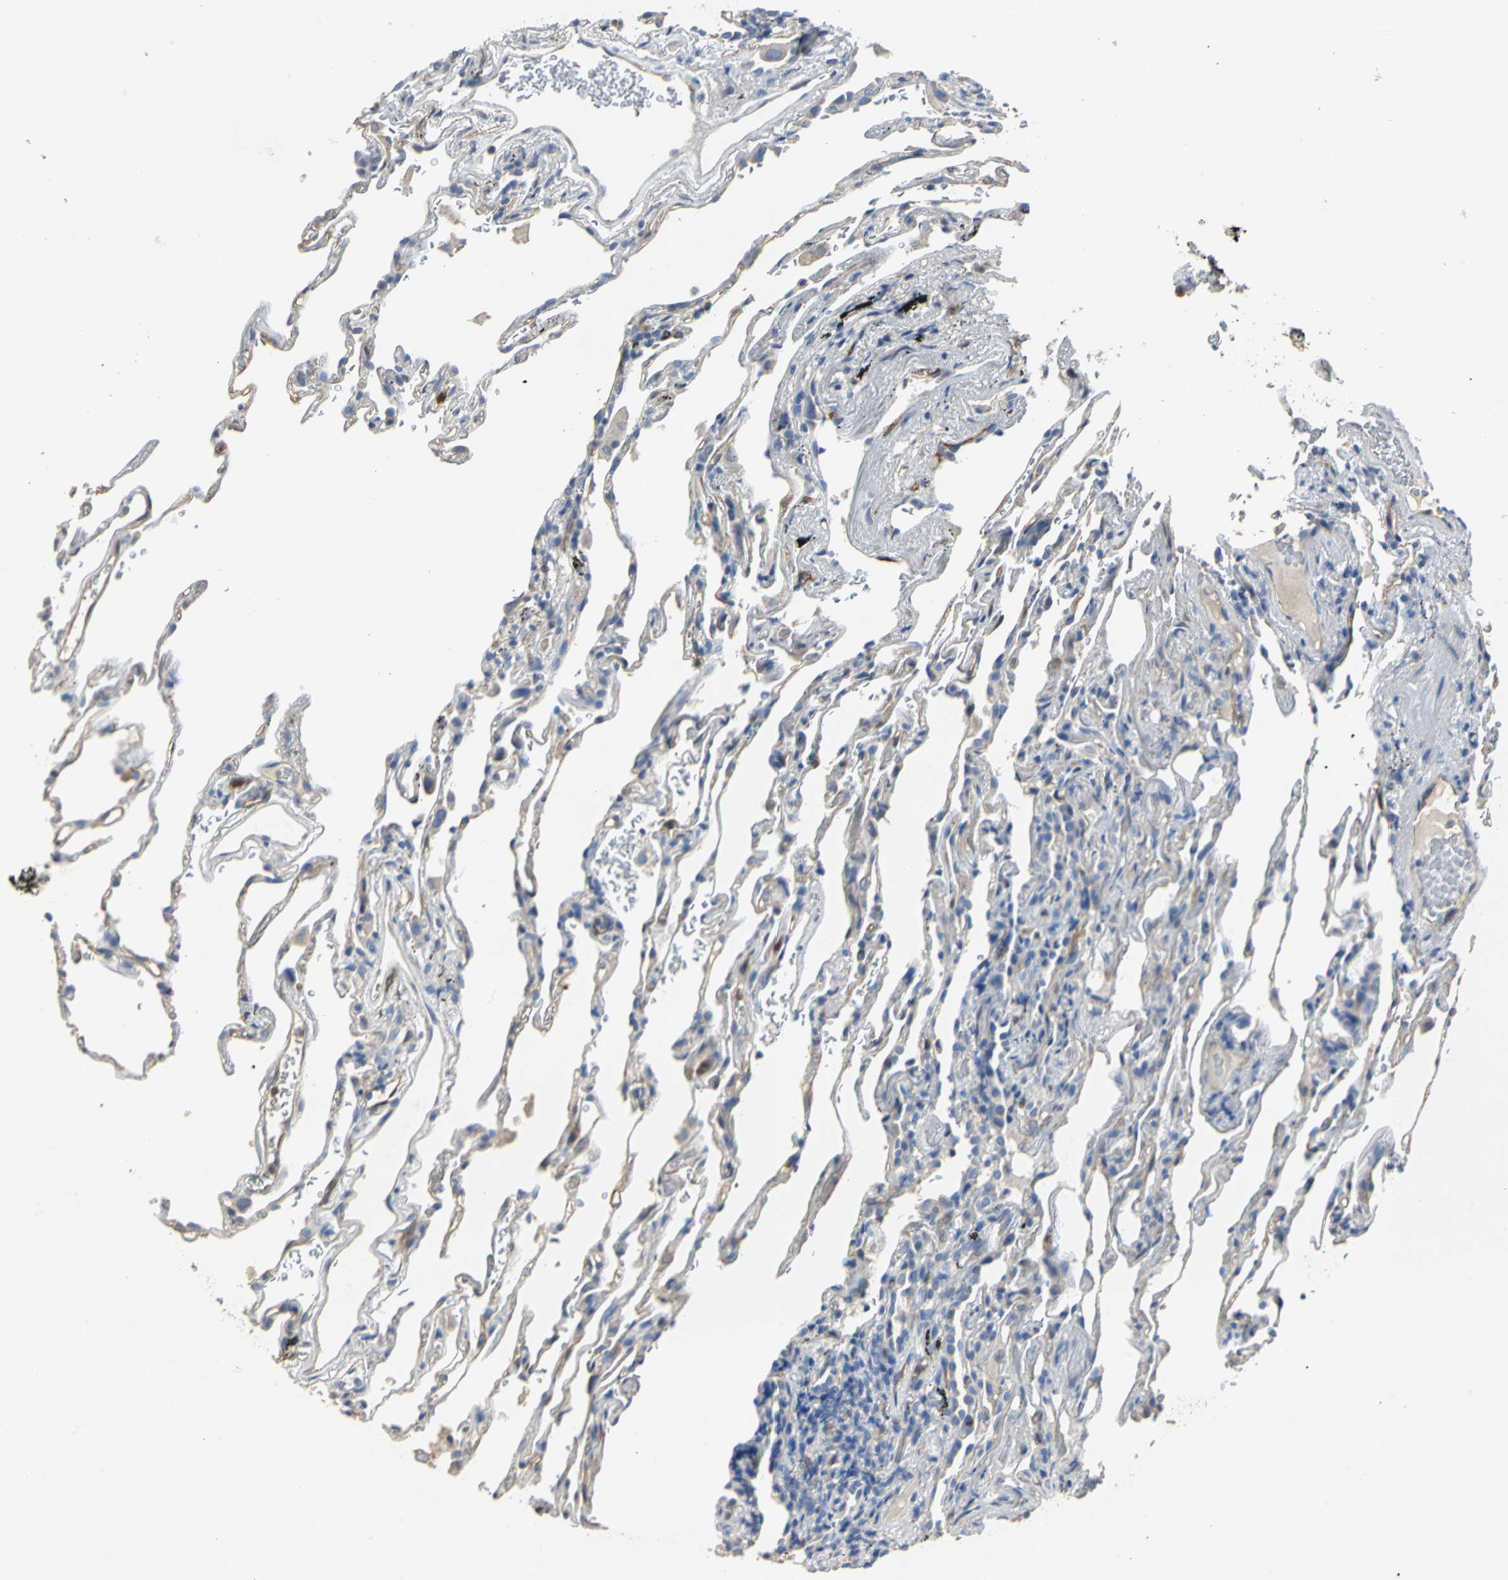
{"staining": {"intensity": "weak", "quantity": "<25%", "location": "cytoplasmic/membranous"}, "tissue": "lung", "cell_type": "Alveolar cells", "image_type": "normal", "snomed": [{"axis": "morphology", "description": "Normal tissue, NOS"}, {"axis": "morphology", "description": "Inflammation, NOS"}, {"axis": "topography", "description": "Lung"}], "caption": "A high-resolution image shows immunohistochemistry staining of benign lung, which displays no significant expression in alveolar cells. Nuclei are stained in blue.", "gene": "DLGAP5", "patient": {"sex": "male", "age": 69}}